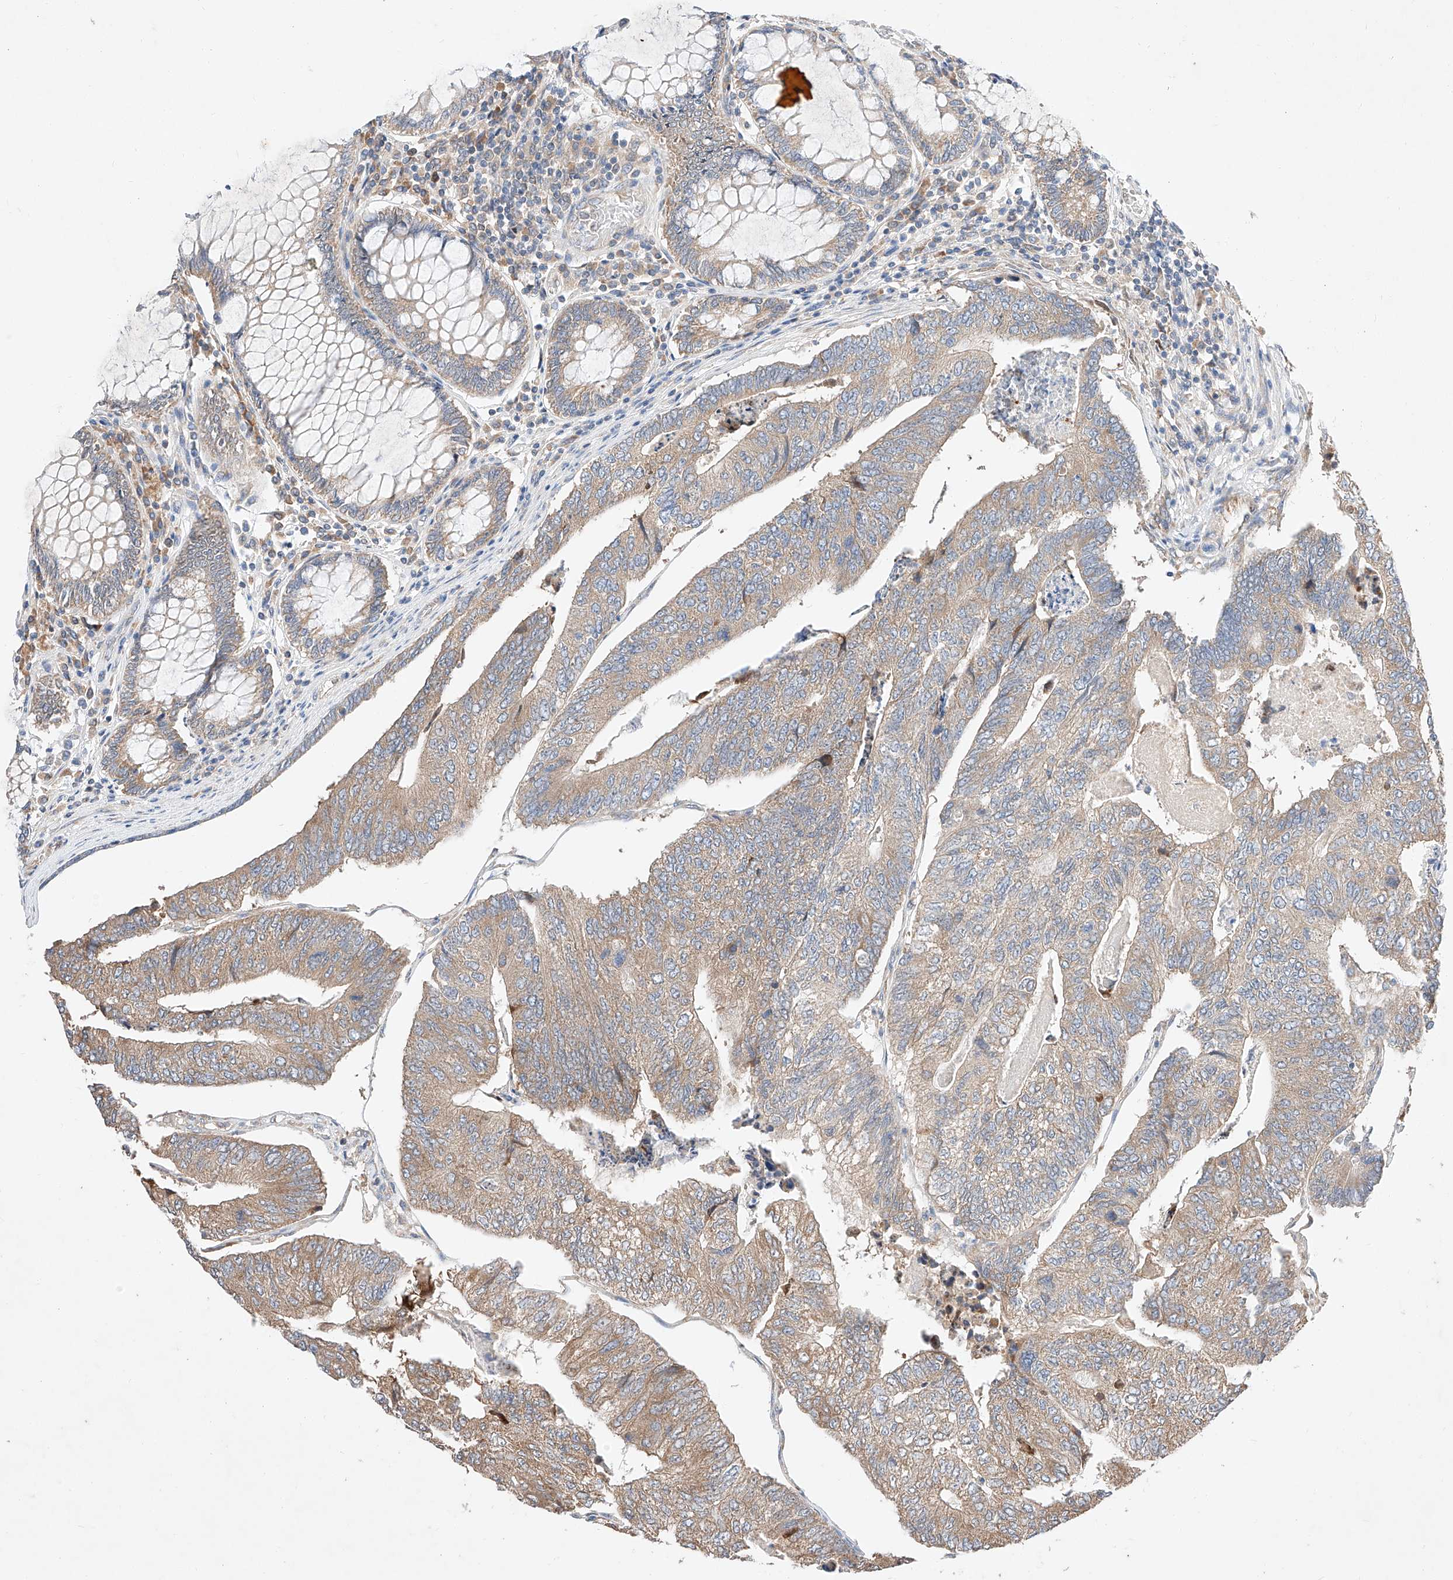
{"staining": {"intensity": "weak", "quantity": ">75%", "location": "cytoplasmic/membranous"}, "tissue": "colorectal cancer", "cell_type": "Tumor cells", "image_type": "cancer", "snomed": [{"axis": "morphology", "description": "Adenocarcinoma, NOS"}, {"axis": "topography", "description": "Colon"}], "caption": "The micrograph displays staining of colorectal cancer (adenocarcinoma), revealing weak cytoplasmic/membranous protein staining (brown color) within tumor cells.", "gene": "C6orf118", "patient": {"sex": "female", "age": 67}}